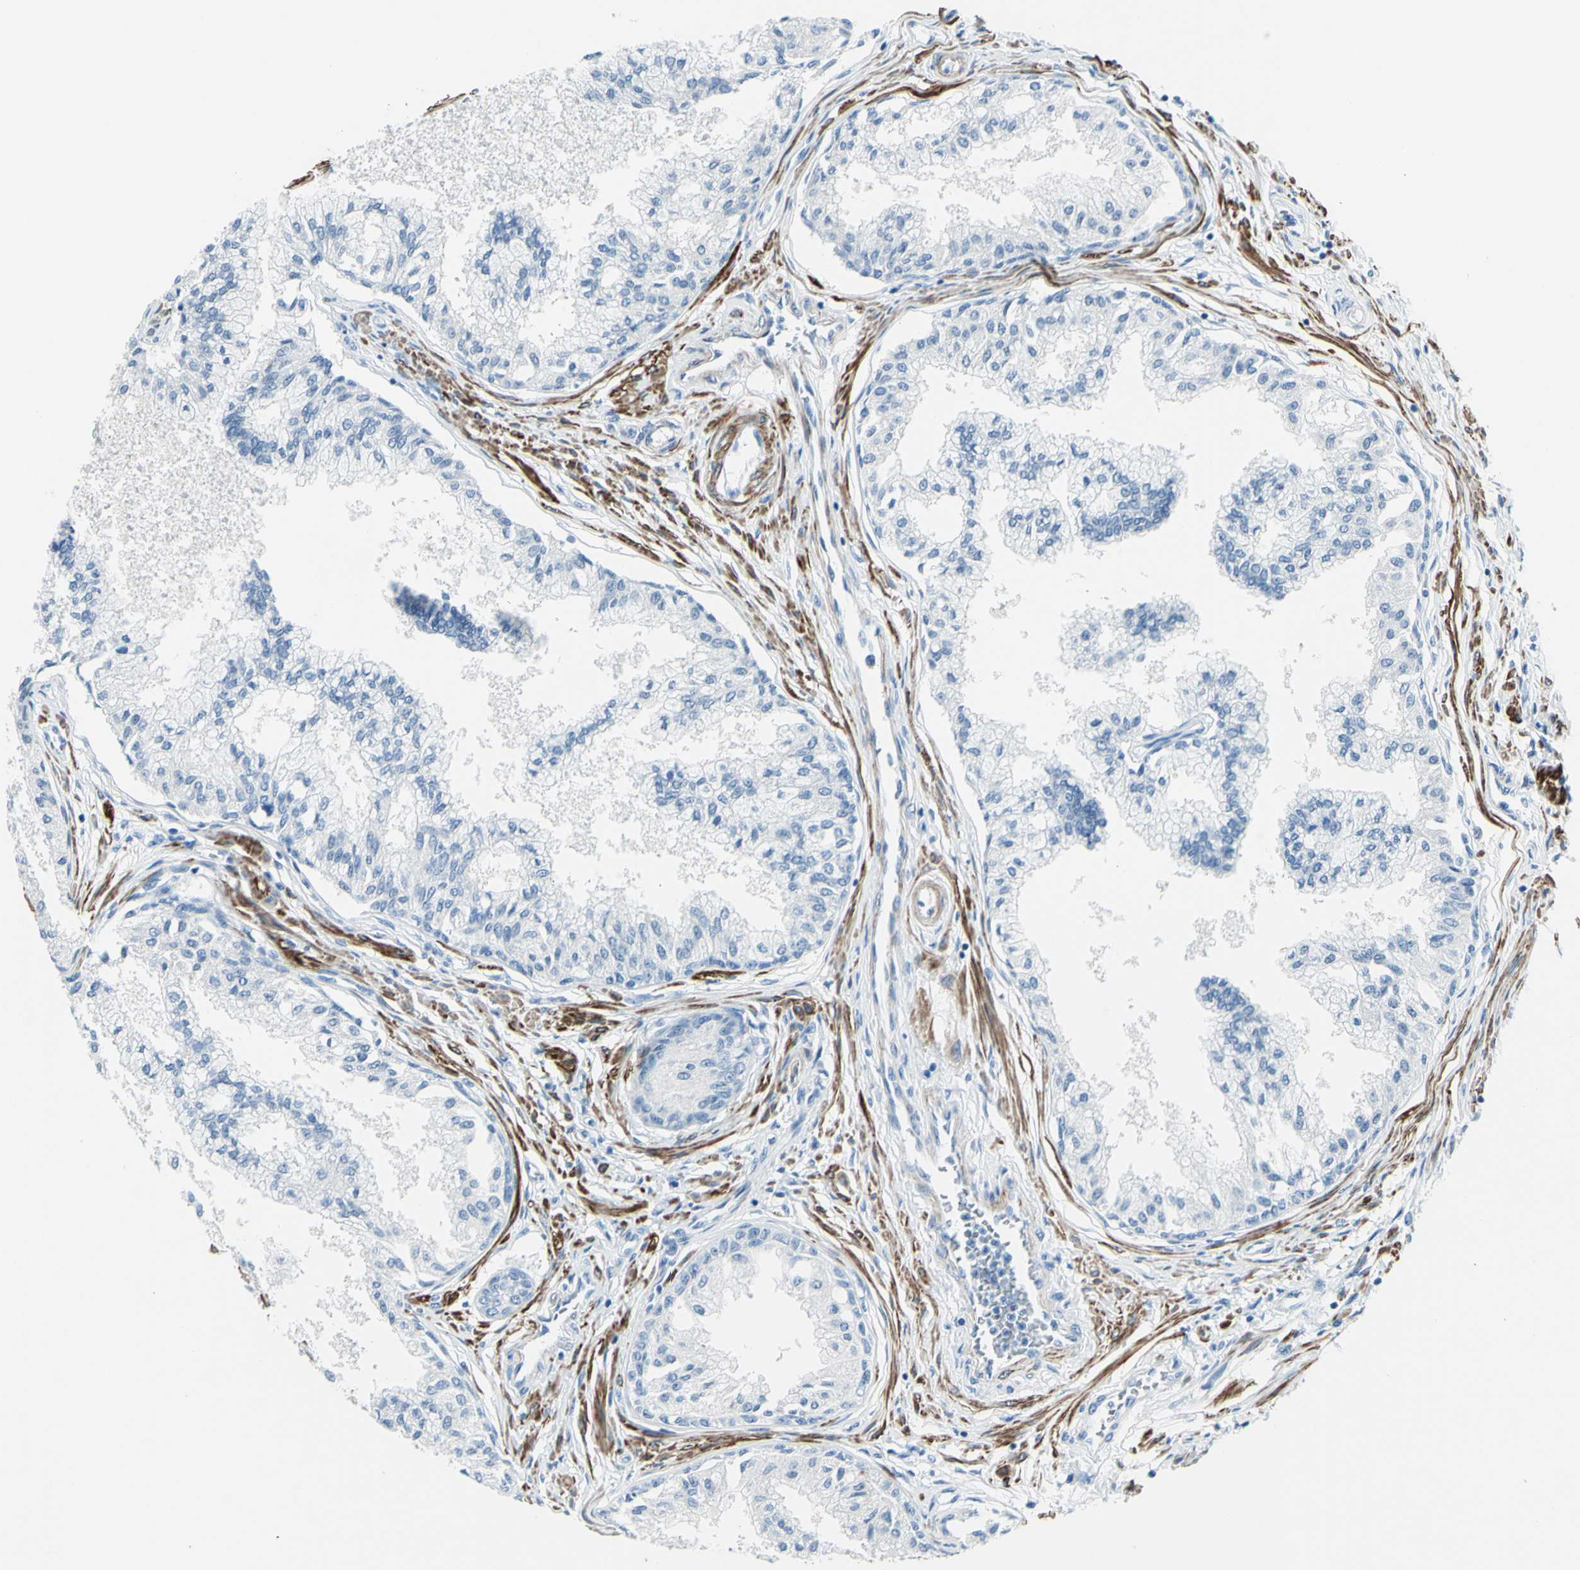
{"staining": {"intensity": "negative", "quantity": "none", "location": "none"}, "tissue": "prostate", "cell_type": "Glandular cells", "image_type": "normal", "snomed": [{"axis": "morphology", "description": "Normal tissue, NOS"}, {"axis": "topography", "description": "Prostate"}, {"axis": "topography", "description": "Seminal veicle"}], "caption": "The histopathology image displays no staining of glandular cells in normal prostate.", "gene": "CDH15", "patient": {"sex": "male", "age": 60}}